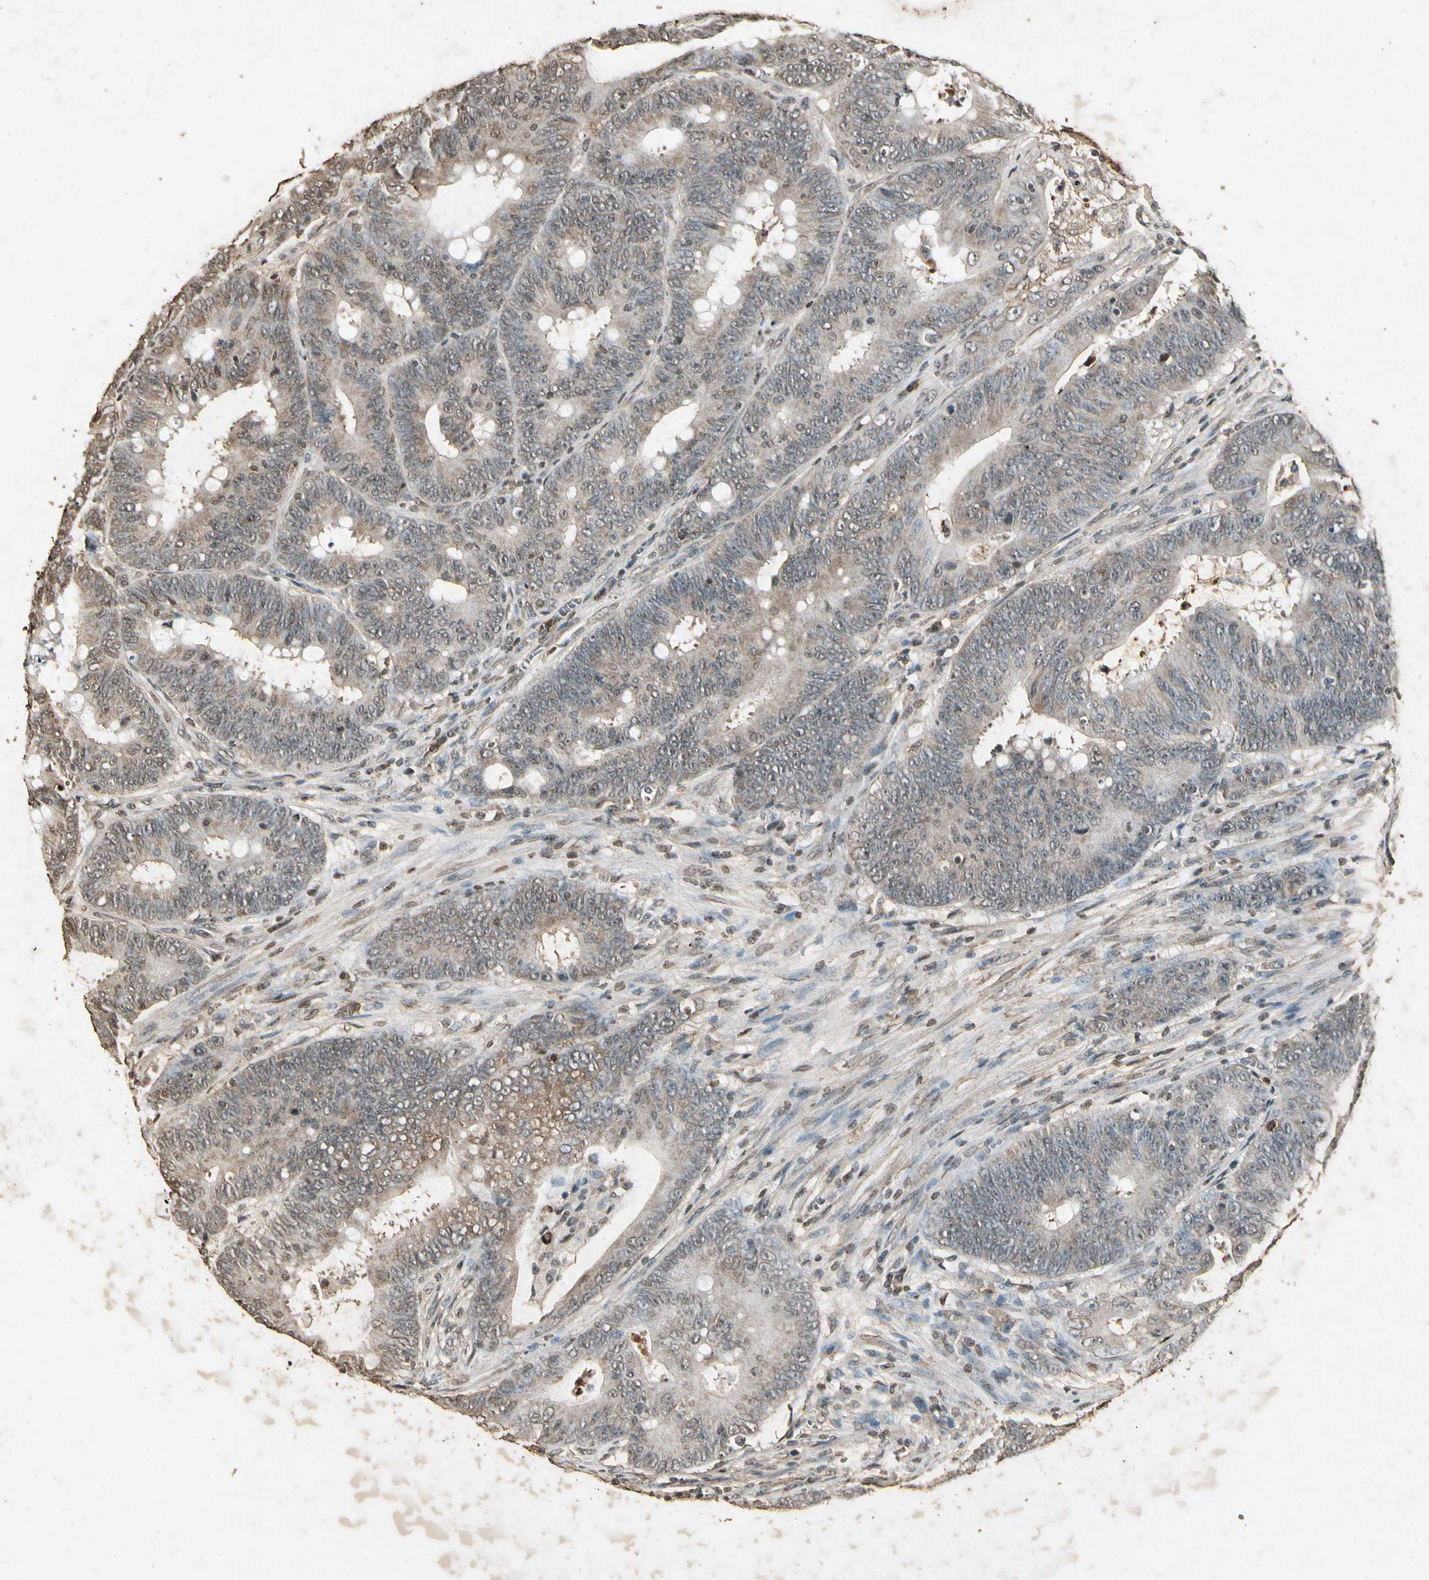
{"staining": {"intensity": "weak", "quantity": "25%-75%", "location": "cytoplasmic/membranous"}, "tissue": "colorectal cancer", "cell_type": "Tumor cells", "image_type": "cancer", "snomed": [{"axis": "morphology", "description": "Adenocarcinoma, NOS"}, {"axis": "topography", "description": "Colon"}], "caption": "Immunohistochemistry (DAB) staining of human adenocarcinoma (colorectal) displays weak cytoplasmic/membranous protein positivity in about 25%-75% of tumor cells. (Brightfield microscopy of DAB IHC at high magnification).", "gene": "GC", "patient": {"sex": "male", "age": 45}}